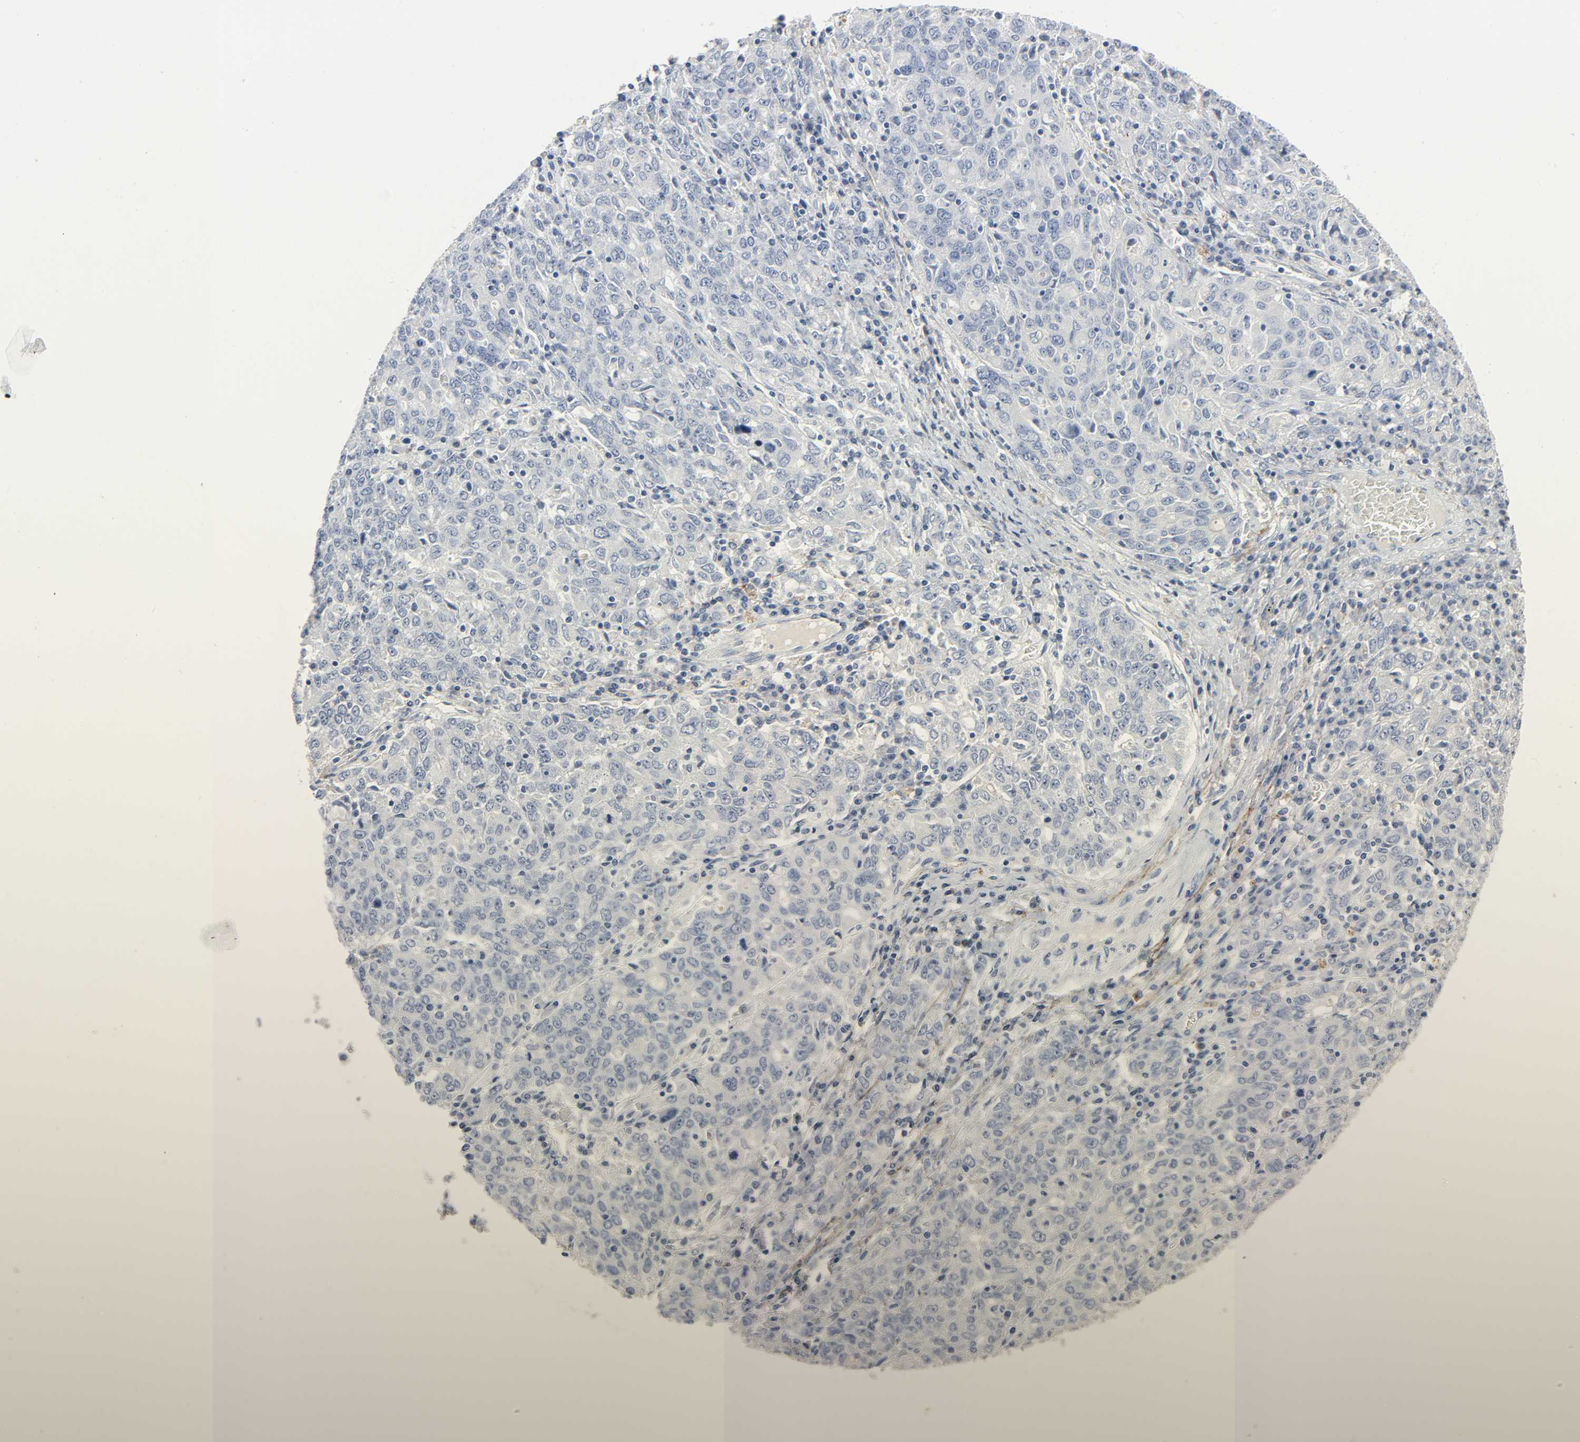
{"staining": {"intensity": "negative", "quantity": "none", "location": "none"}, "tissue": "ovarian cancer", "cell_type": "Tumor cells", "image_type": "cancer", "snomed": [{"axis": "morphology", "description": "Carcinoma, endometroid"}, {"axis": "topography", "description": "Ovary"}], "caption": "High magnification brightfield microscopy of ovarian cancer (endometroid carcinoma) stained with DAB (brown) and counterstained with hematoxylin (blue): tumor cells show no significant staining.", "gene": "FBLN5", "patient": {"sex": "female", "age": 62}}